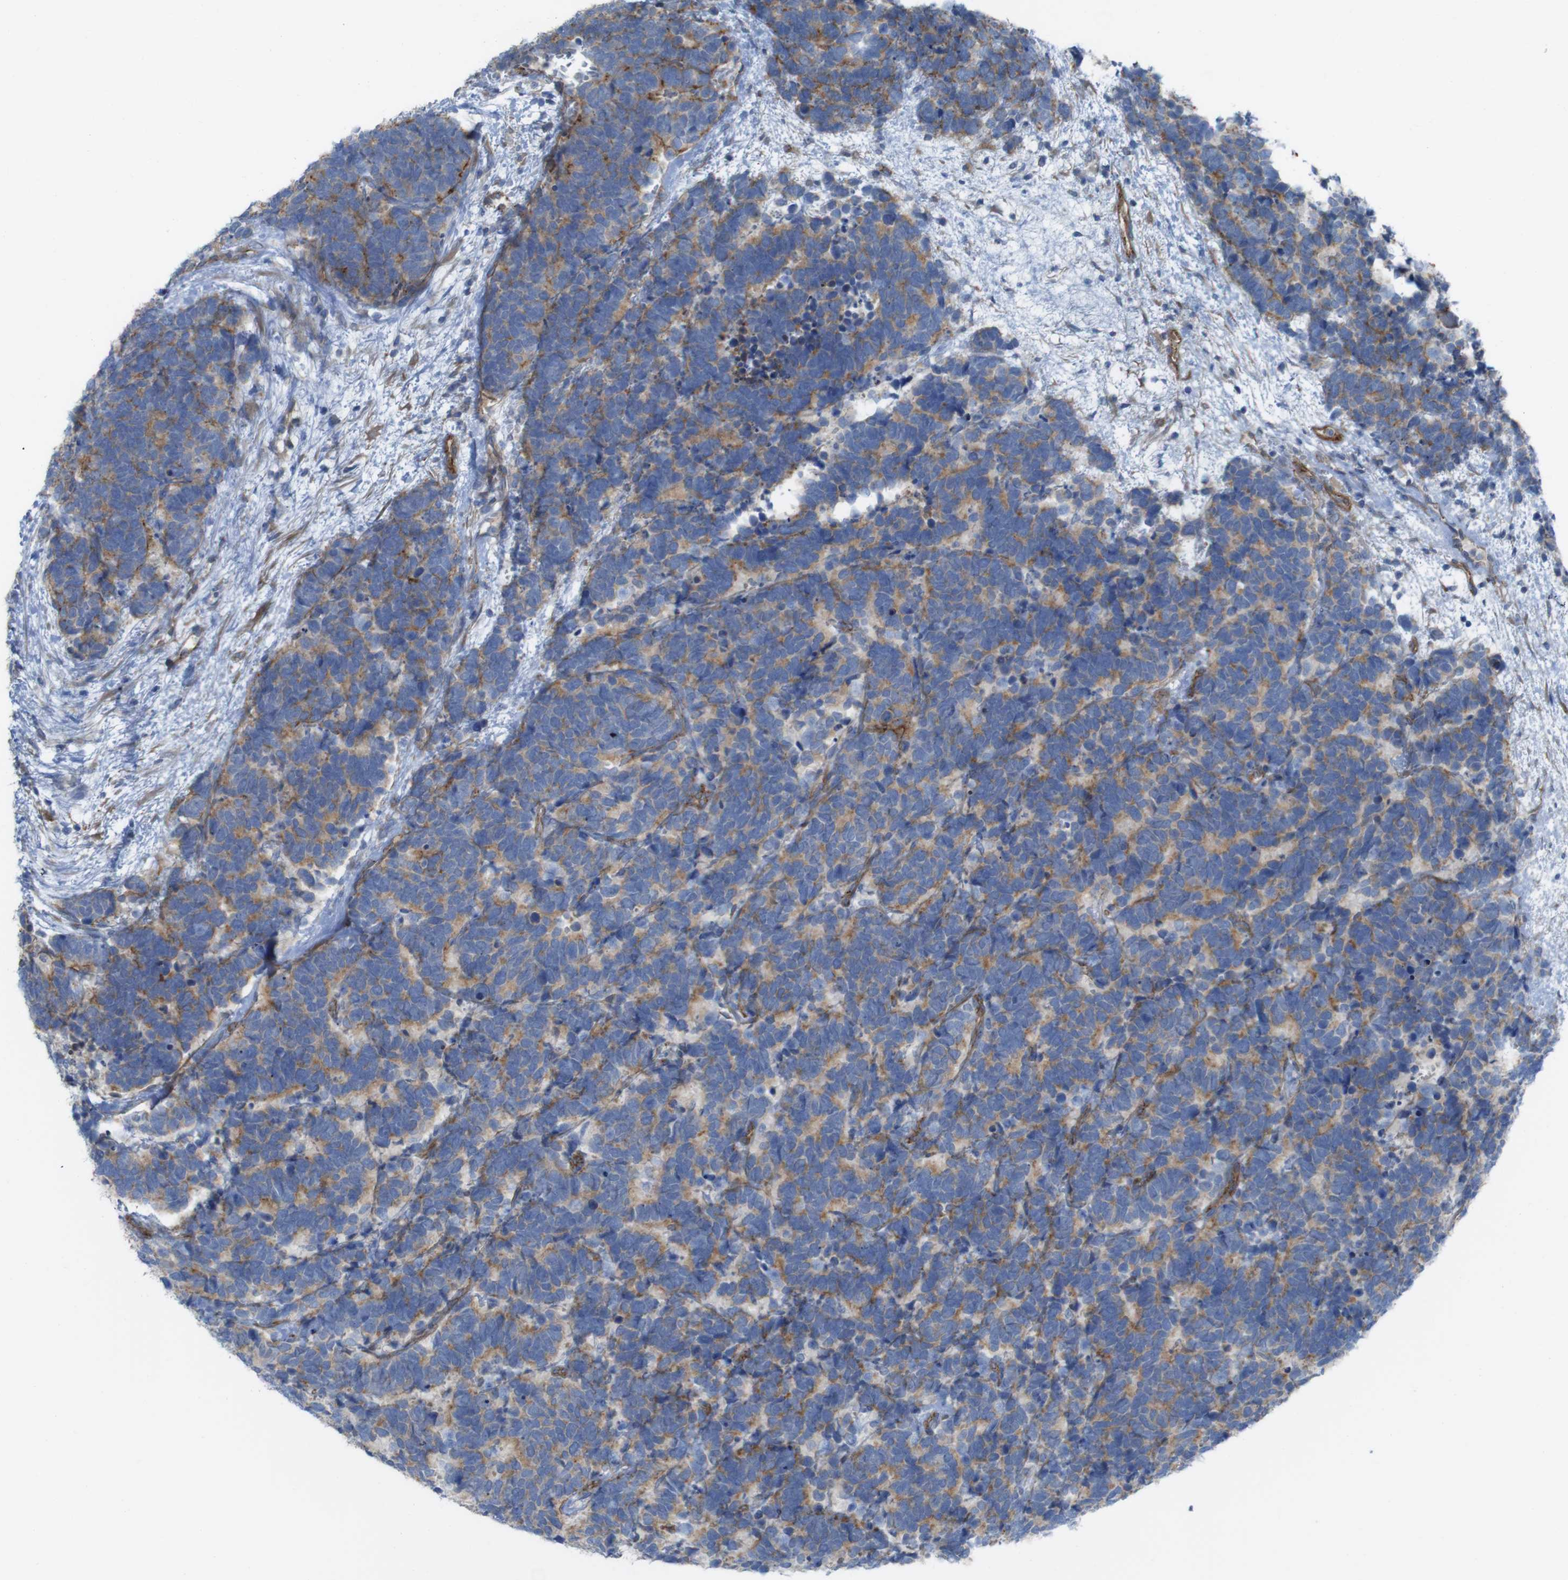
{"staining": {"intensity": "moderate", "quantity": "25%-75%", "location": "cytoplasmic/membranous"}, "tissue": "carcinoid", "cell_type": "Tumor cells", "image_type": "cancer", "snomed": [{"axis": "morphology", "description": "Carcinoma, NOS"}, {"axis": "morphology", "description": "Carcinoid, malignant, NOS"}, {"axis": "topography", "description": "Urinary bladder"}], "caption": "Brown immunohistochemical staining in human carcinoid (malignant) exhibits moderate cytoplasmic/membranous positivity in approximately 25%-75% of tumor cells.", "gene": "PREX2", "patient": {"sex": "male", "age": 57}}